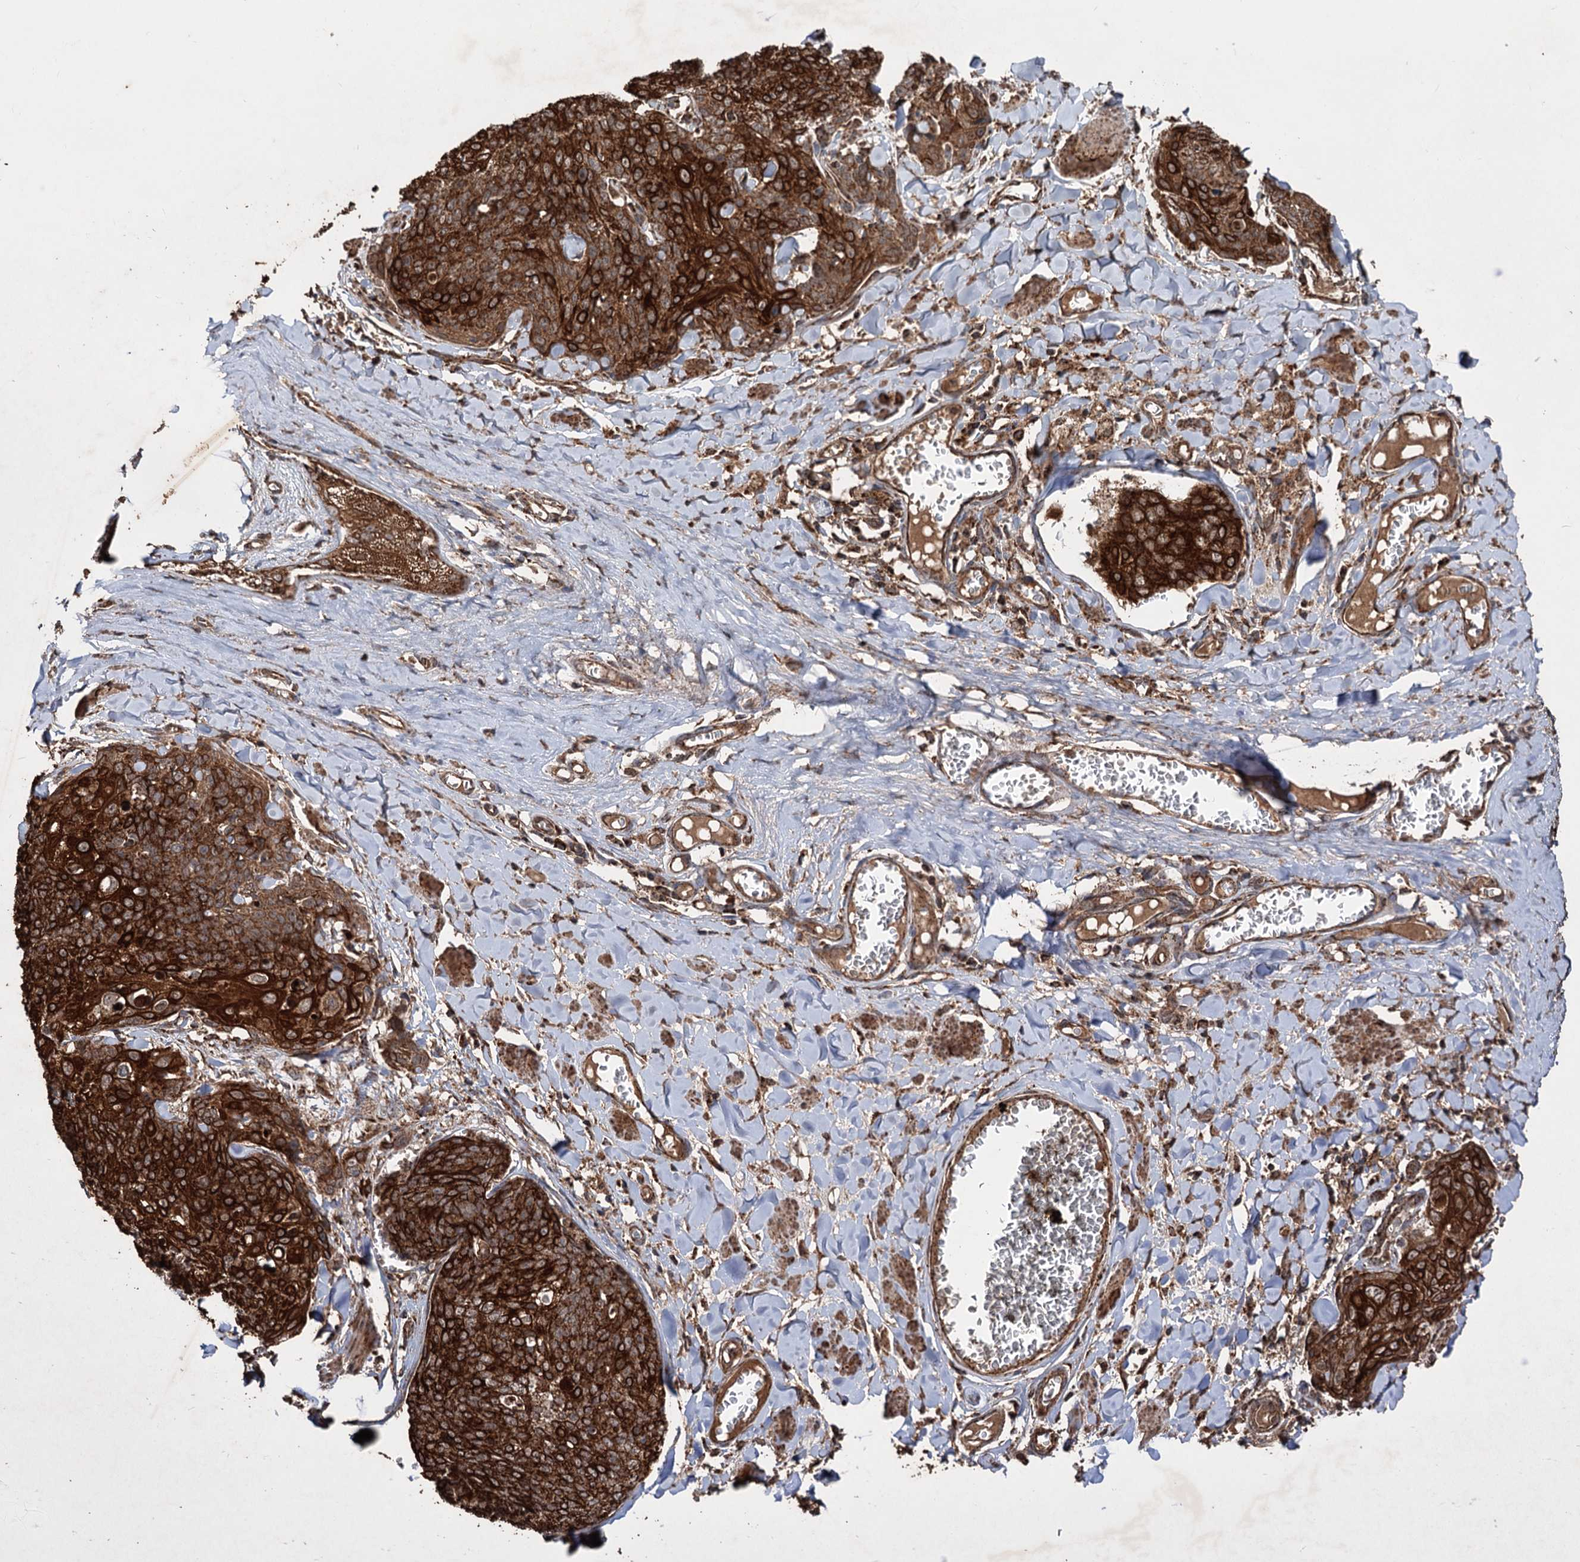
{"staining": {"intensity": "strong", "quantity": ">75%", "location": "cytoplasmic/membranous"}, "tissue": "skin cancer", "cell_type": "Tumor cells", "image_type": "cancer", "snomed": [{"axis": "morphology", "description": "Squamous cell carcinoma, NOS"}, {"axis": "topography", "description": "Skin"}, {"axis": "topography", "description": "Vulva"}], "caption": "Immunohistochemistry (IHC) histopathology image of neoplastic tissue: skin cancer stained using immunohistochemistry (IHC) reveals high levels of strong protein expression localized specifically in the cytoplasmic/membranous of tumor cells, appearing as a cytoplasmic/membranous brown color.", "gene": "IPO4", "patient": {"sex": "female", "age": 85}}